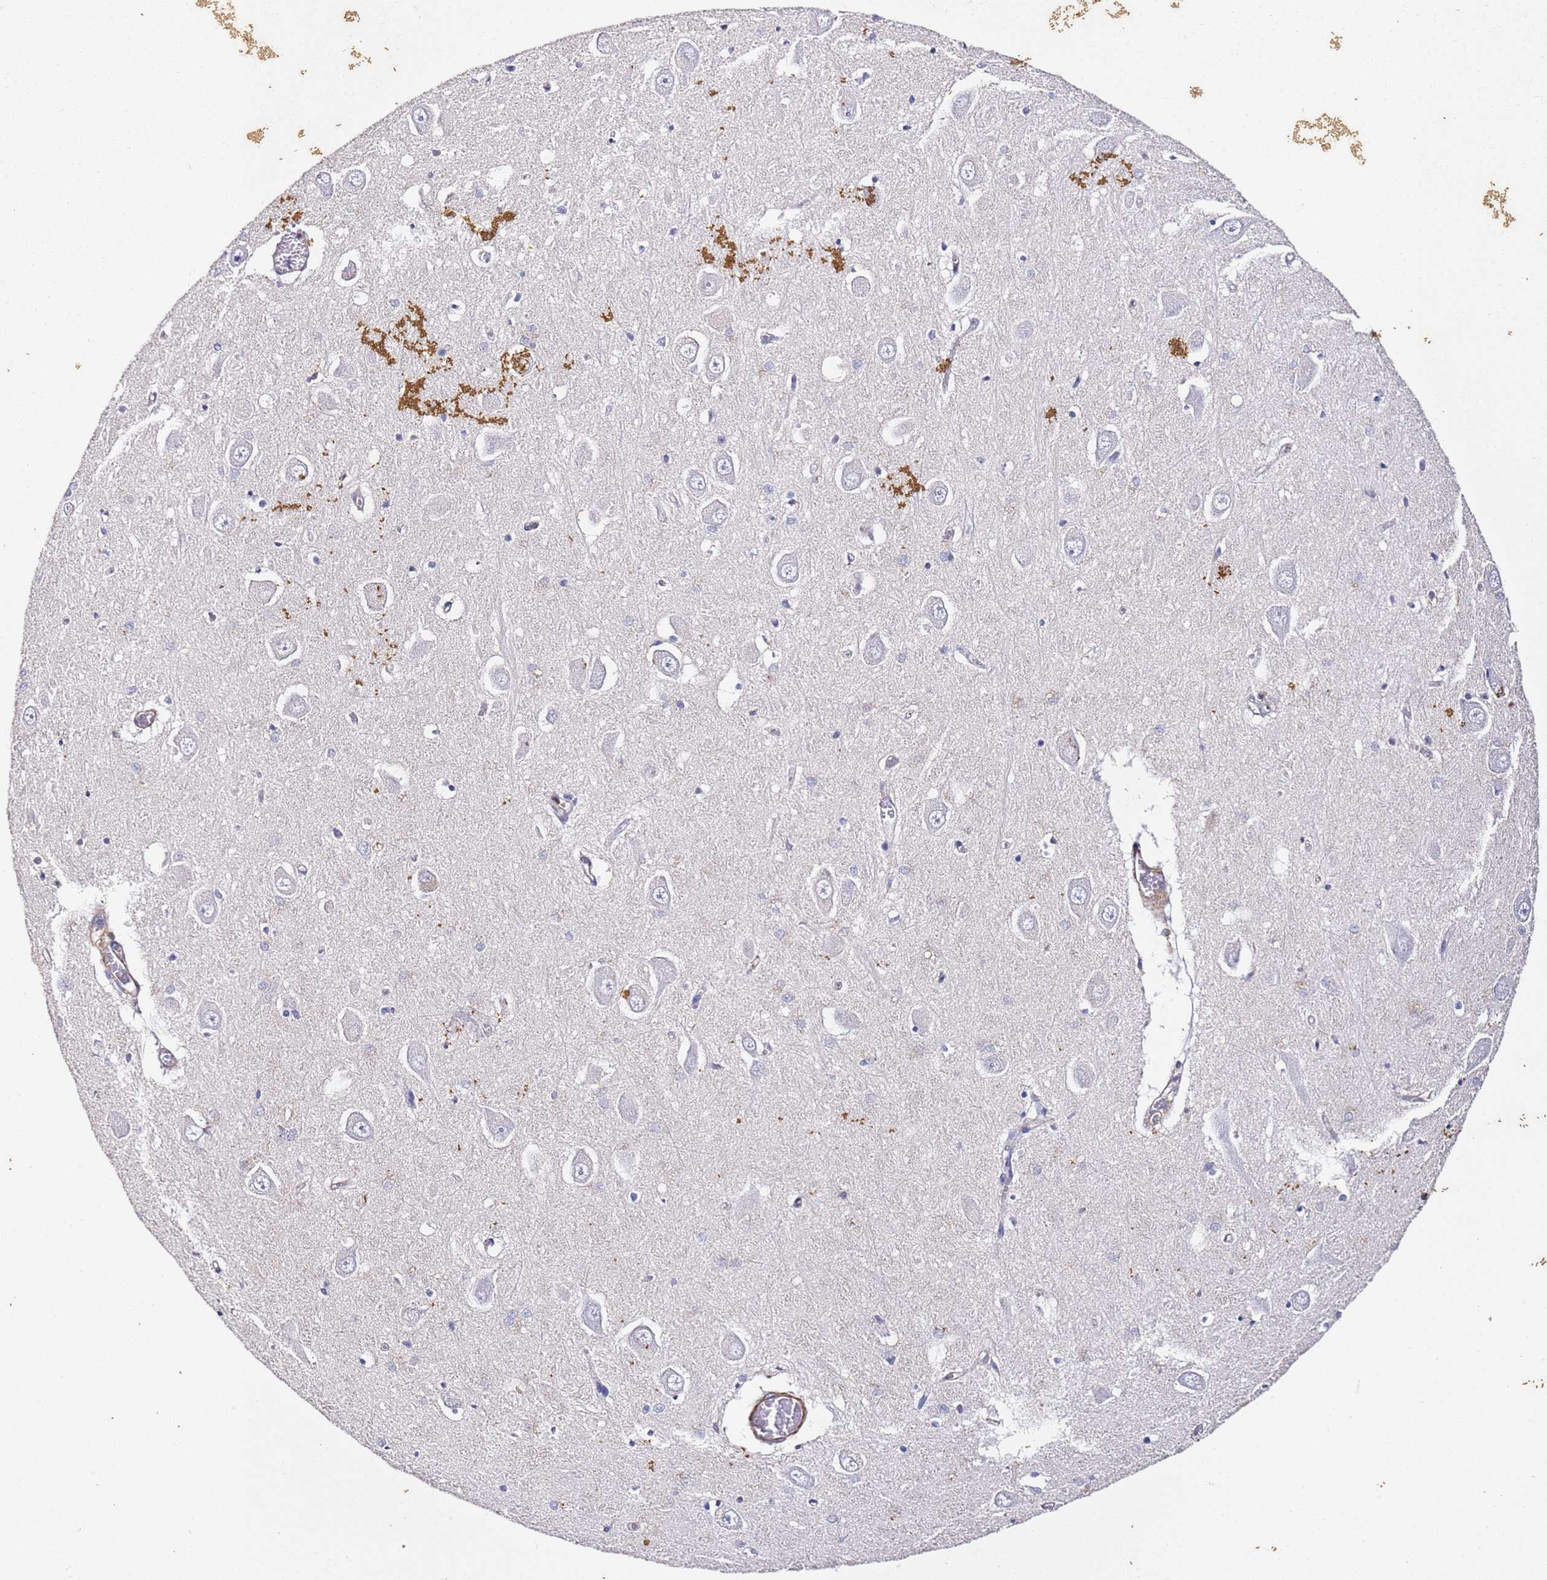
{"staining": {"intensity": "negative", "quantity": "none", "location": "none"}, "tissue": "hippocampus", "cell_type": "Glial cells", "image_type": "normal", "snomed": [{"axis": "morphology", "description": "Normal tissue, NOS"}, {"axis": "topography", "description": "Hippocampus"}], "caption": "There is no significant expression in glial cells of hippocampus.", "gene": "ZNF671", "patient": {"sex": "male", "age": 70}}